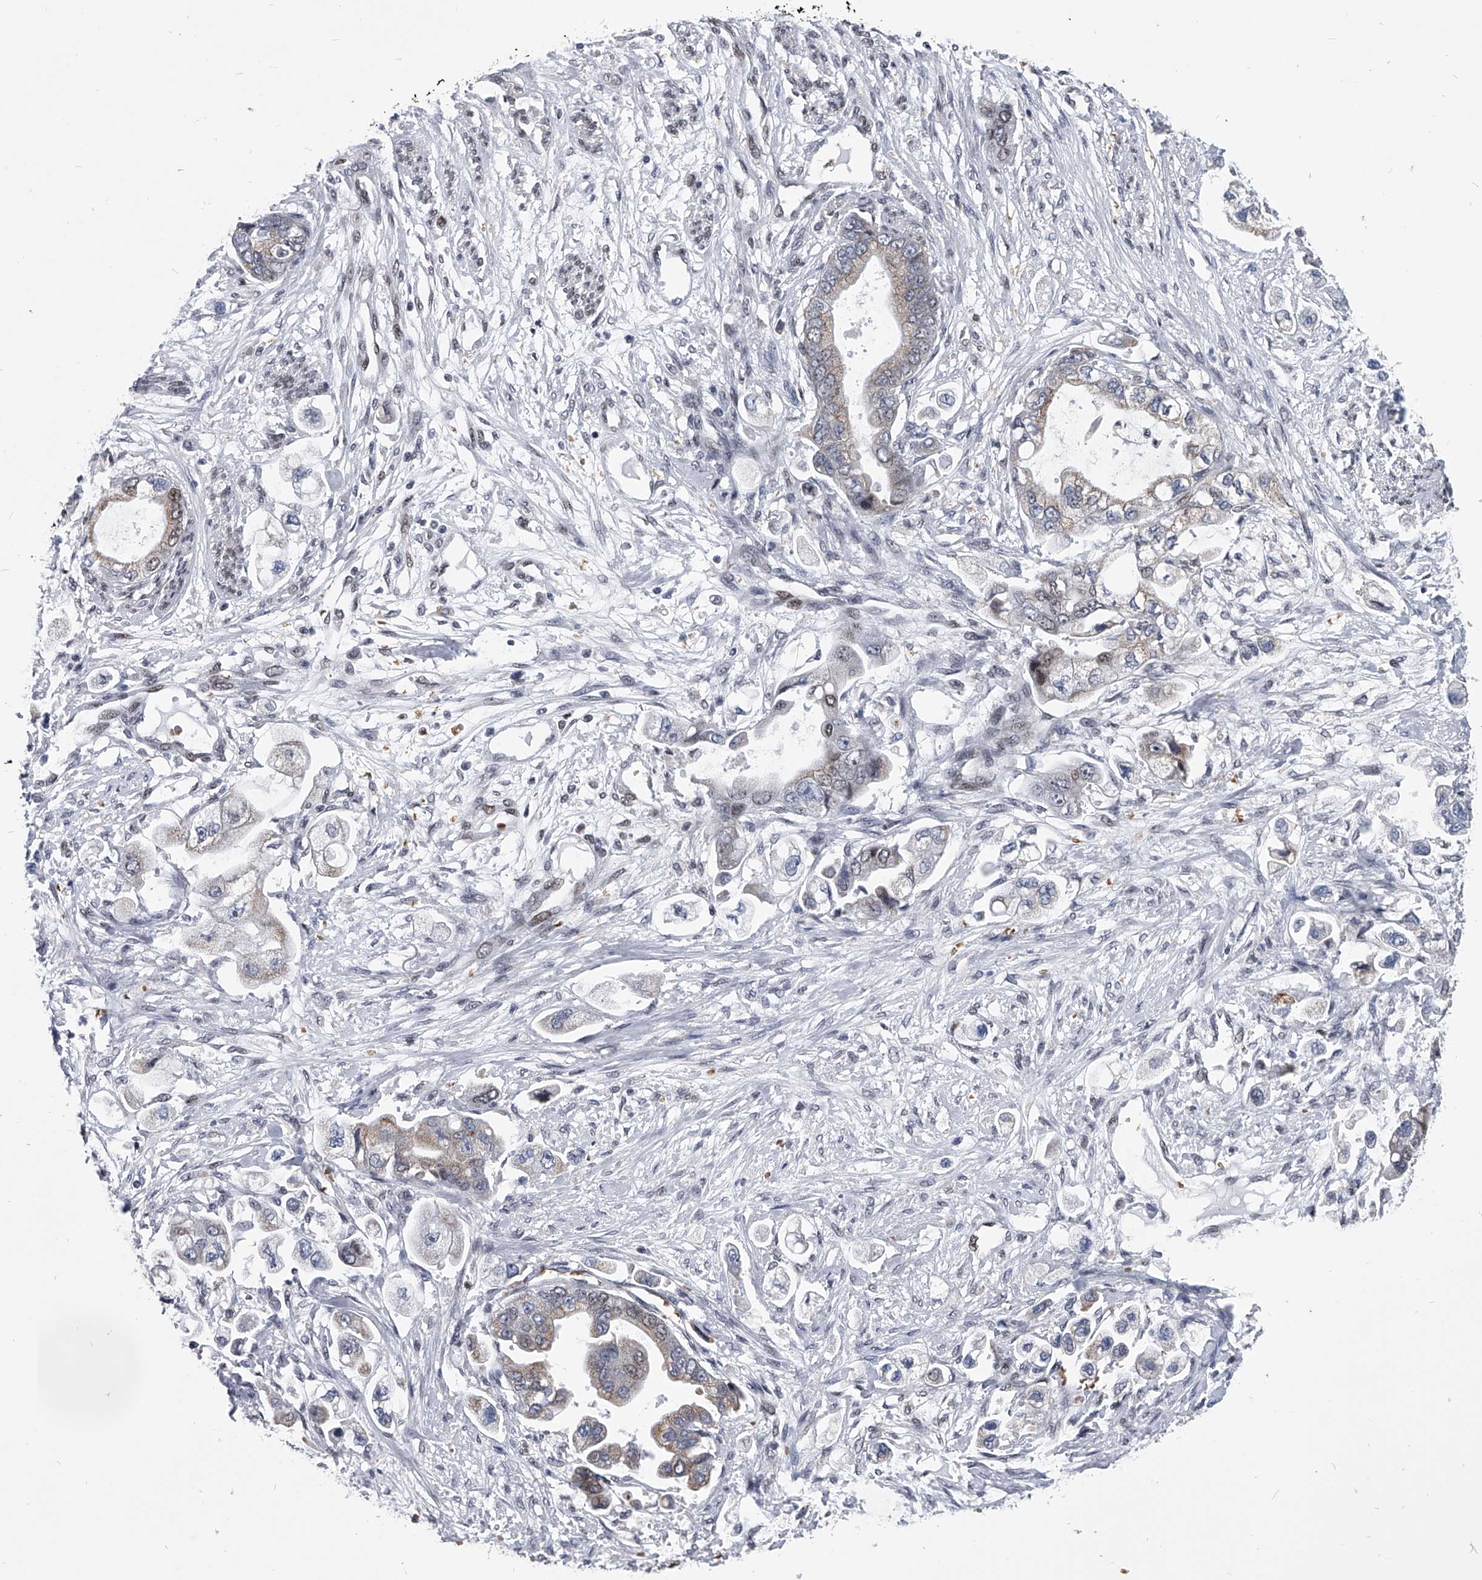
{"staining": {"intensity": "weak", "quantity": ">75%", "location": "cytoplasmic/membranous,nuclear"}, "tissue": "stomach cancer", "cell_type": "Tumor cells", "image_type": "cancer", "snomed": [{"axis": "morphology", "description": "Adenocarcinoma, NOS"}, {"axis": "topography", "description": "Stomach"}], "caption": "Immunohistochemistry (DAB (3,3'-diaminobenzidine)) staining of human stomach cancer (adenocarcinoma) displays weak cytoplasmic/membranous and nuclear protein staining in about >75% of tumor cells.", "gene": "SIM2", "patient": {"sex": "male", "age": 62}}